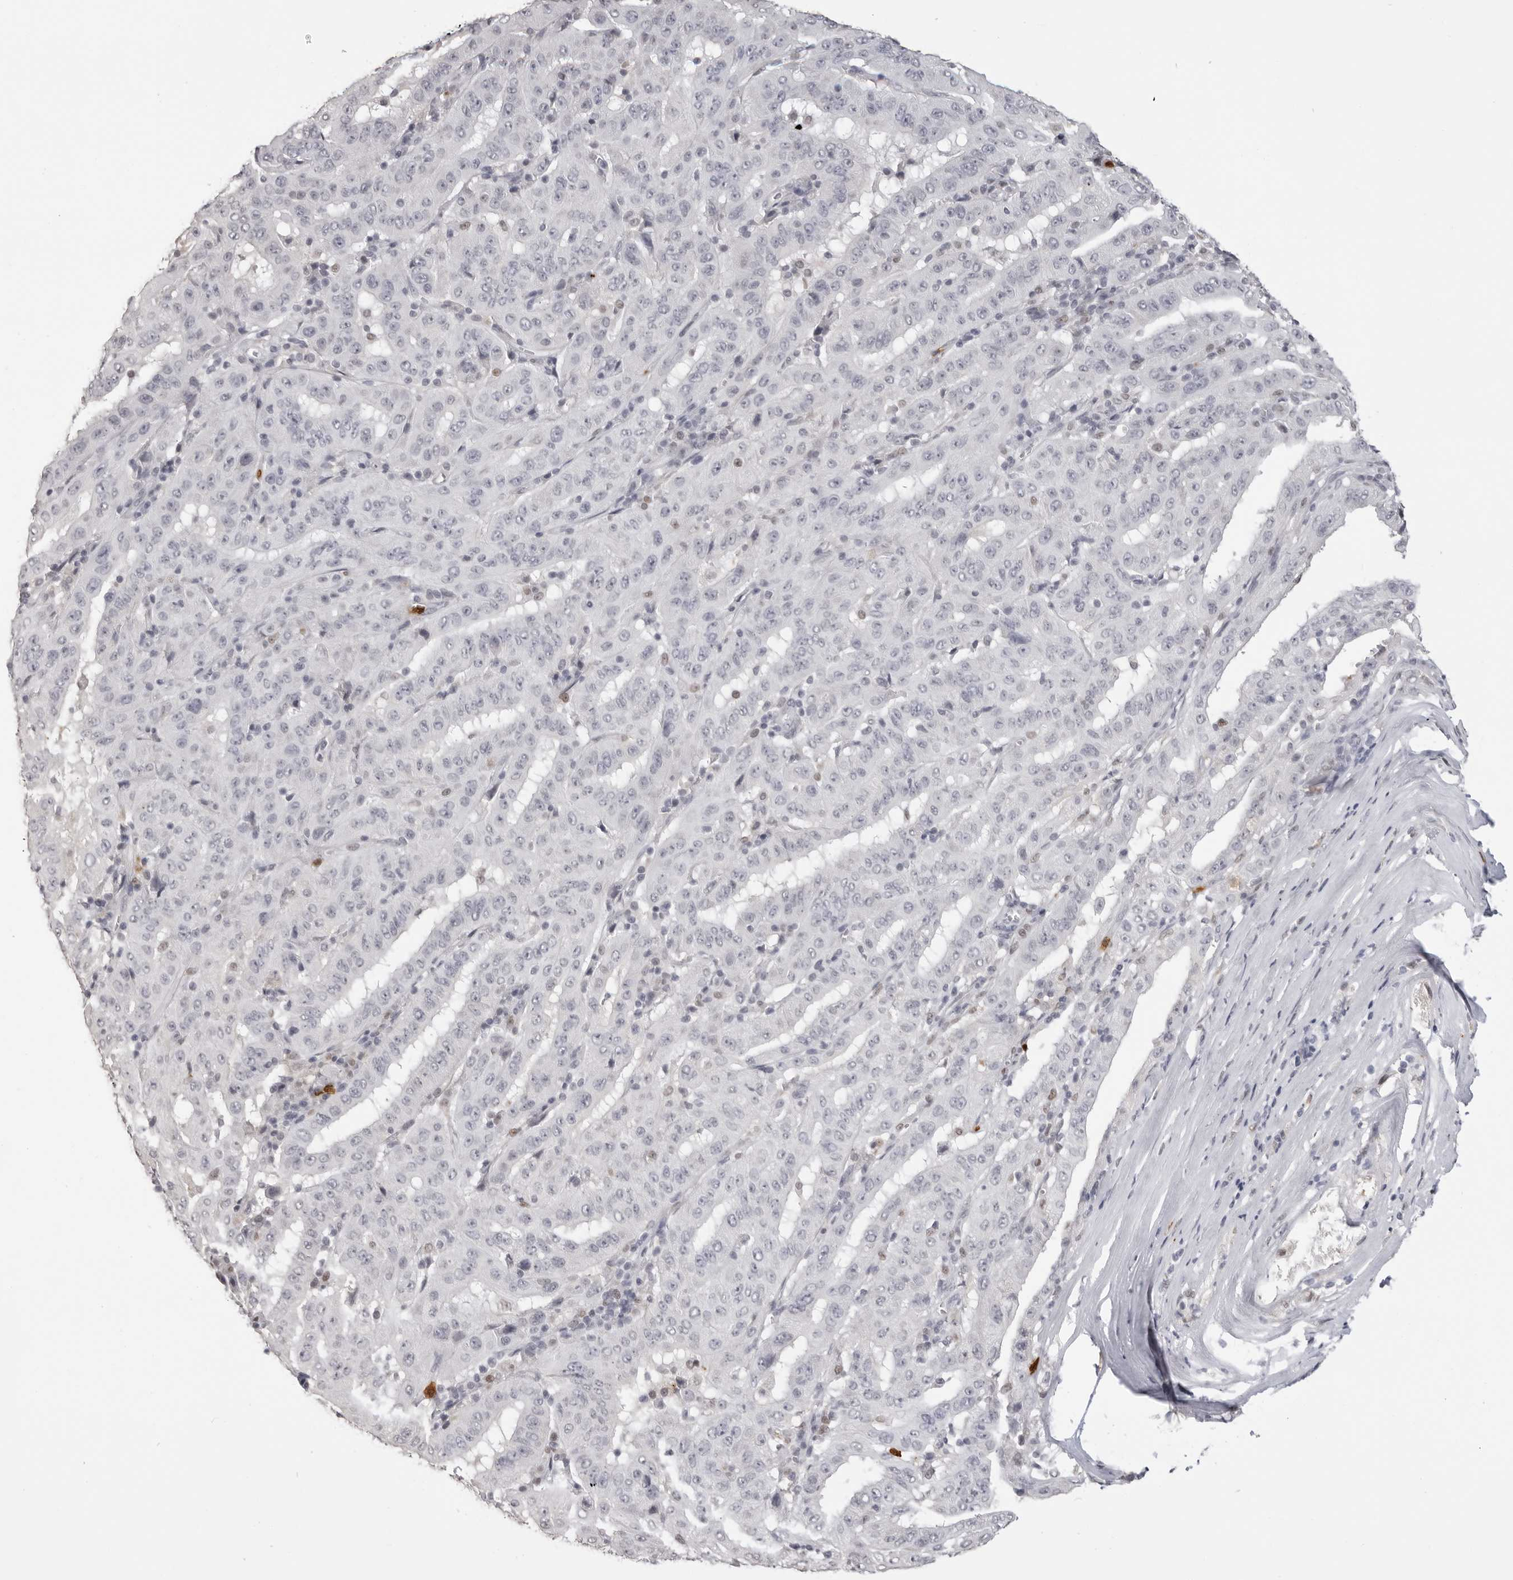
{"staining": {"intensity": "negative", "quantity": "none", "location": "none"}, "tissue": "pancreatic cancer", "cell_type": "Tumor cells", "image_type": "cancer", "snomed": [{"axis": "morphology", "description": "Adenocarcinoma, NOS"}, {"axis": "topography", "description": "Pancreas"}], "caption": "A histopathology image of pancreatic adenocarcinoma stained for a protein demonstrates no brown staining in tumor cells. Nuclei are stained in blue.", "gene": "IL31", "patient": {"sex": "male", "age": 63}}